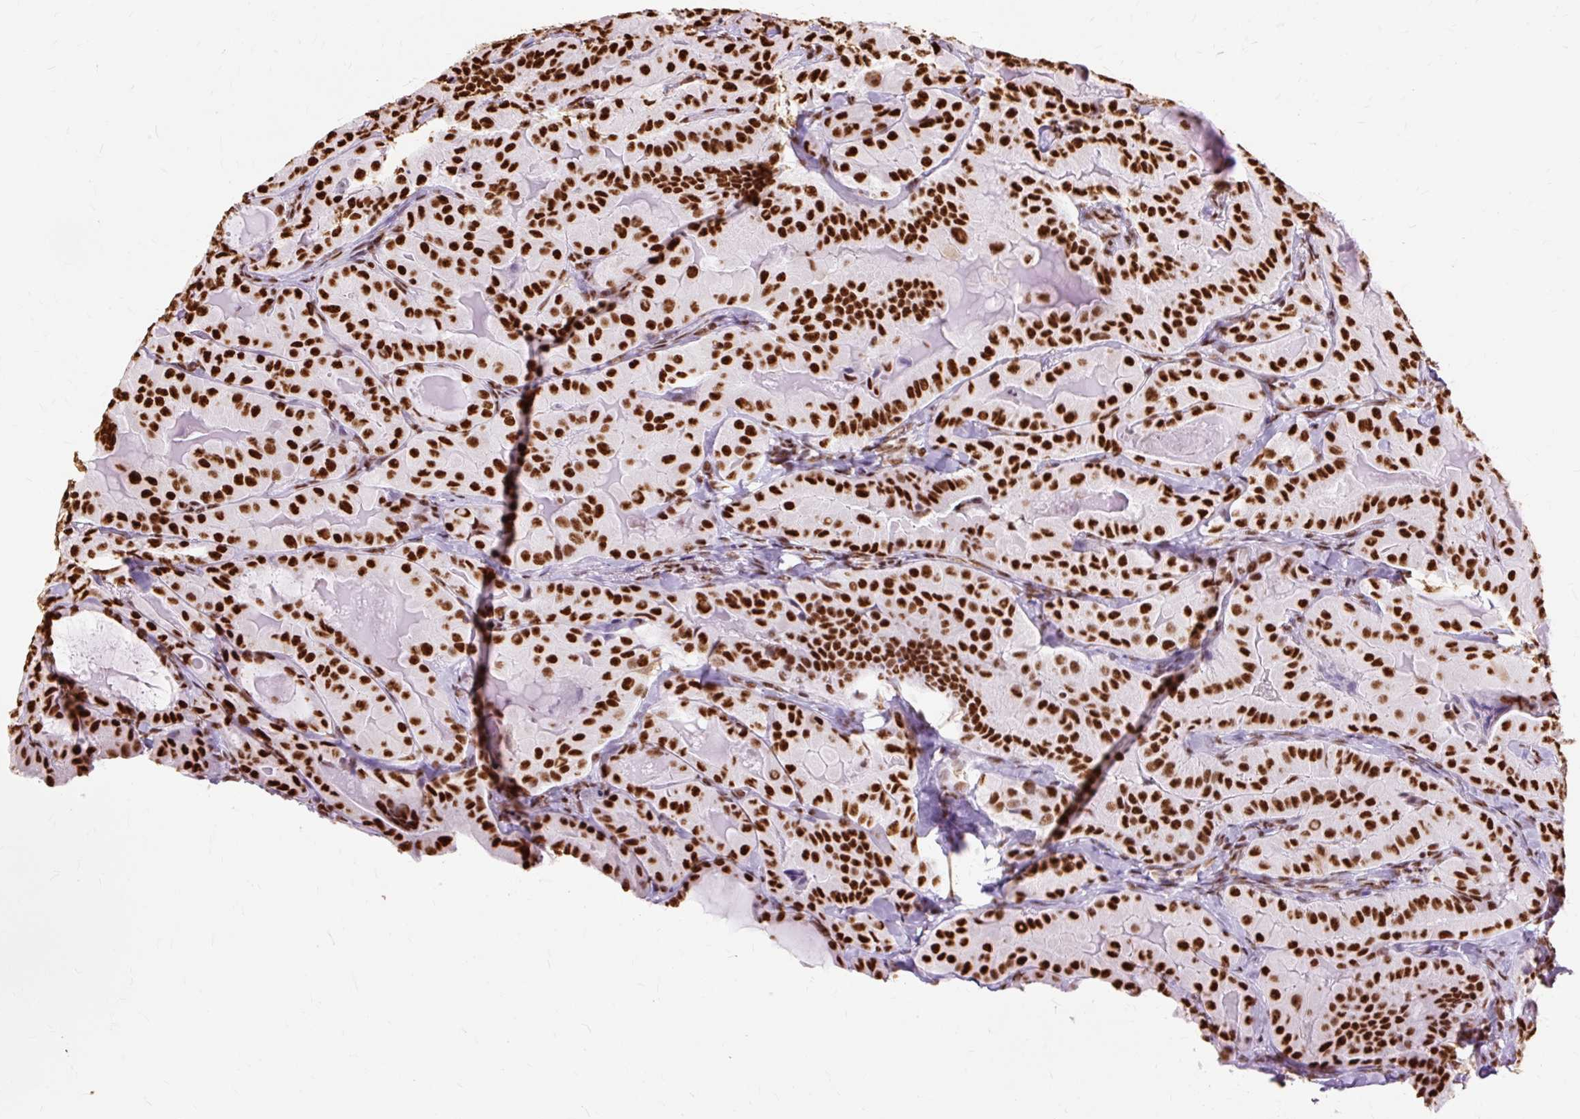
{"staining": {"intensity": "strong", "quantity": ">75%", "location": "nuclear"}, "tissue": "thyroid cancer", "cell_type": "Tumor cells", "image_type": "cancer", "snomed": [{"axis": "morphology", "description": "Papillary adenocarcinoma, NOS"}, {"axis": "topography", "description": "Thyroid gland"}], "caption": "Protein expression analysis of papillary adenocarcinoma (thyroid) demonstrates strong nuclear positivity in approximately >75% of tumor cells.", "gene": "XRCC6", "patient": {"sex": "female", "age": 68}}